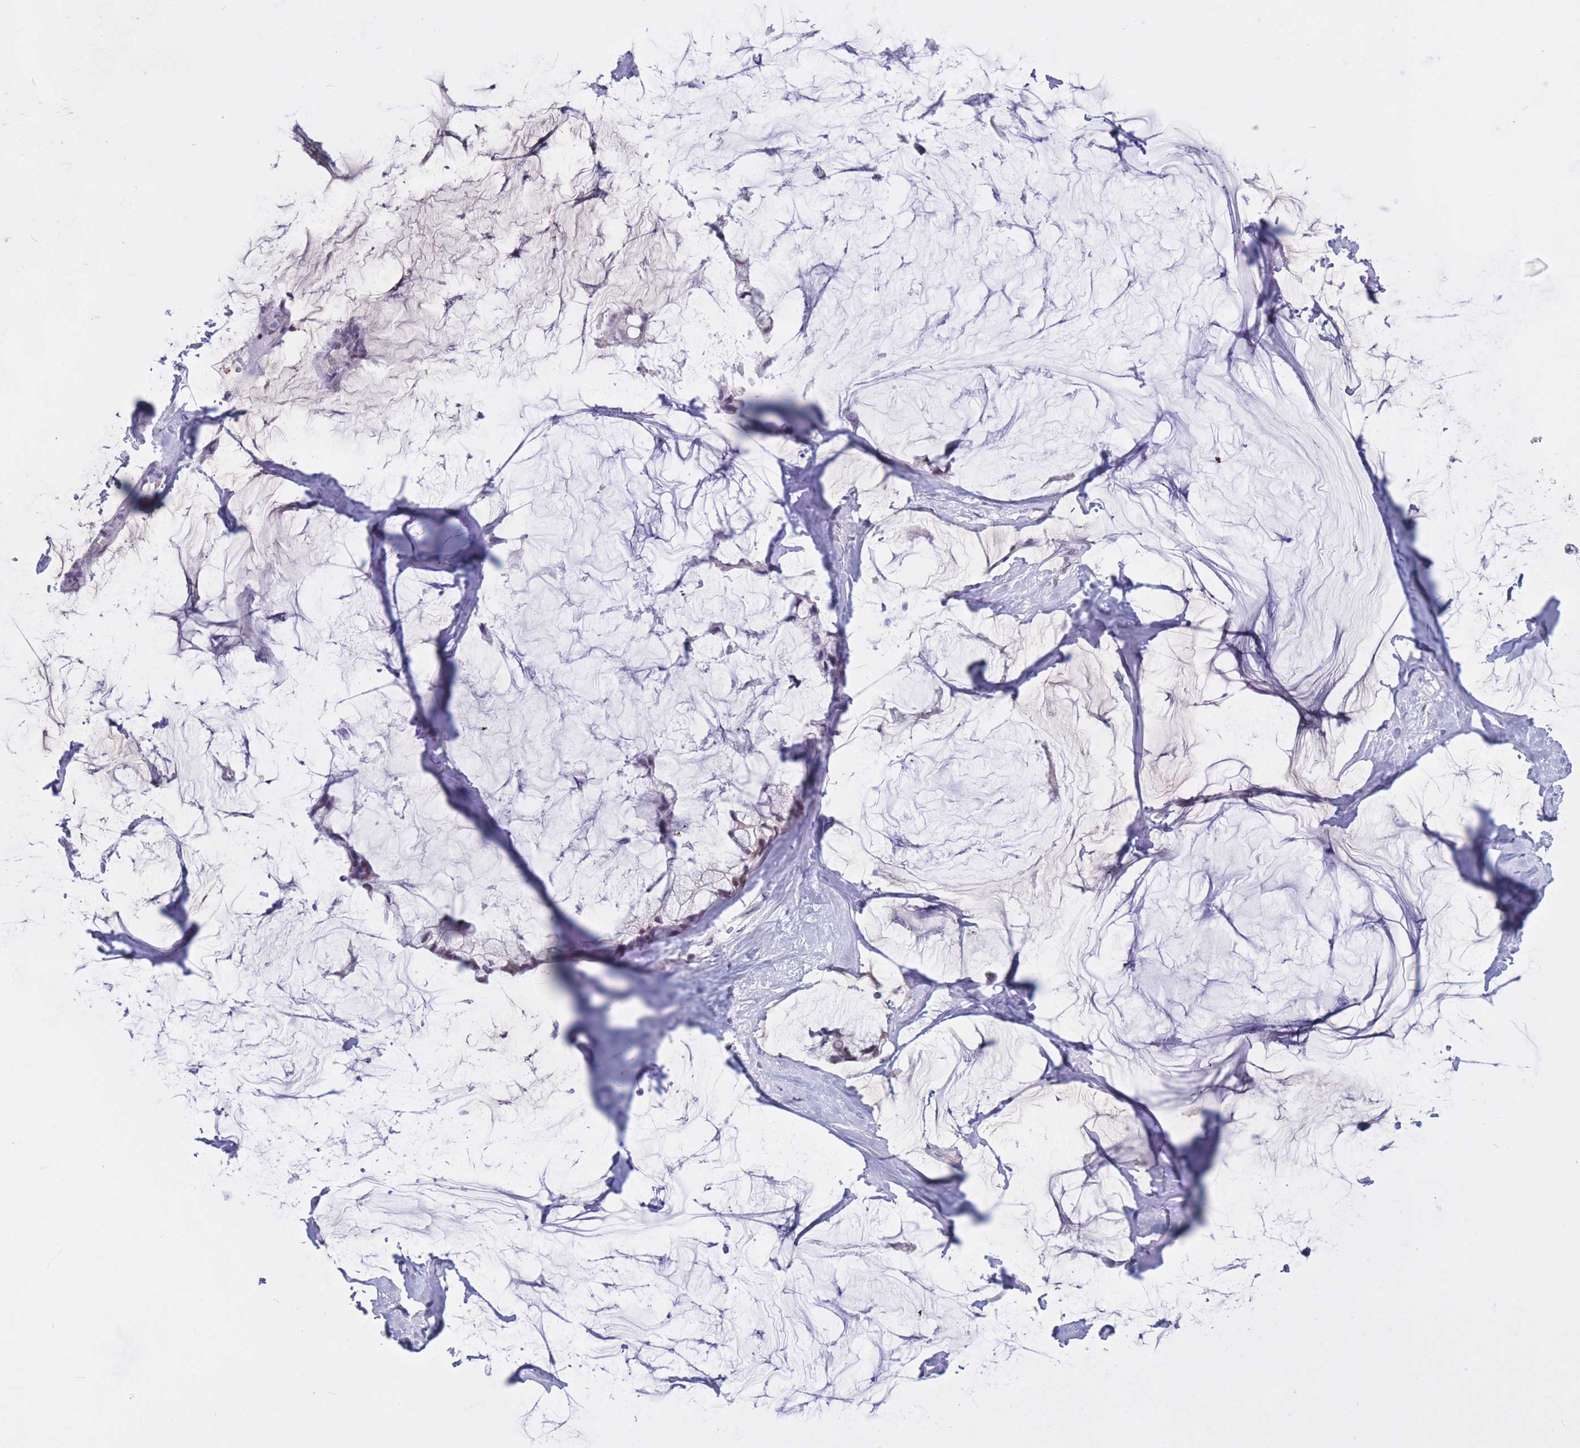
{"staining": {"intensity": "moderate", "quantity": ">75%", "location": "nuclear"}, "tissue": "ovarian cancer", "cell_type": "Tumor cells", "image_type": "cancer", "snomed": [{"axis": "morphology", "description": "Cystadenocarcinoma, mucinous, NOS"}, {"axis": "topography", "description": "Ovary"}], "caption": "Immunohistochemical staining of human mucinous cystadenocarcinoma (ovarian) demonstrates medium levels of moderate nuclear expression in about >75% of tumor cells. (IHC, brightfield microscopy, high magnification).", "gene": "BOP1", "patient": {"sex": "female", "age": 39}}